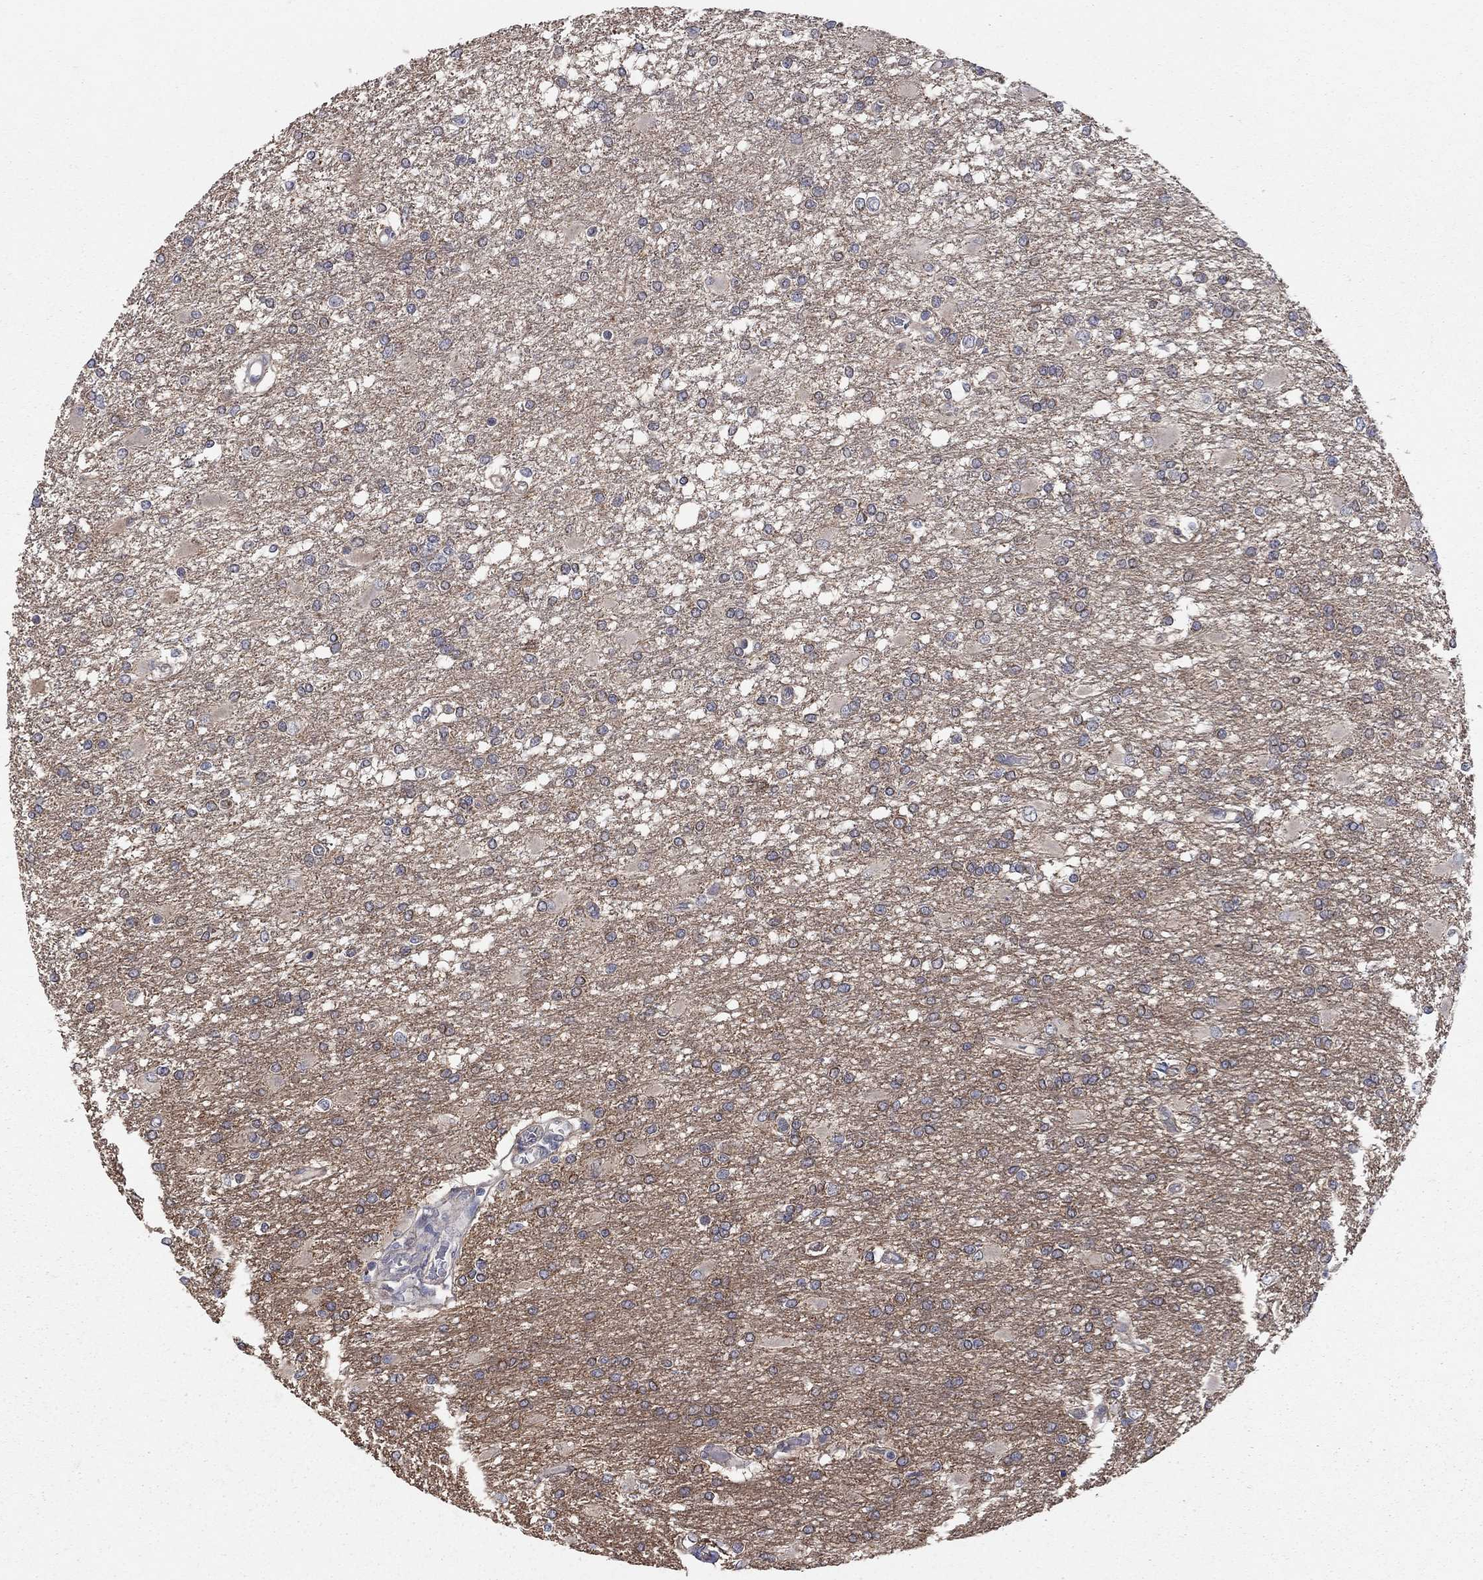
{"staining": {"intensity": "moderate", "quantity": "<25%", "location": "cytoplasmic/membranous"}, "tissue": "glioma", "cell_type": "Tumor cells", "image_type": "cancer", "snomed": [{"axis": "morphology", "description": "Glioma, malignant, High grade"}, {"axis": "topography", "description": "Cerebral cortex"}], "caption": "About <25% of tumor cells in human glioma reveal moderate cytoplasmic/membranous protein staining as visualized by brown immunohistochemical staining.", "gene": "WASF3", "patient": {"sex": "male", "age": 79}}